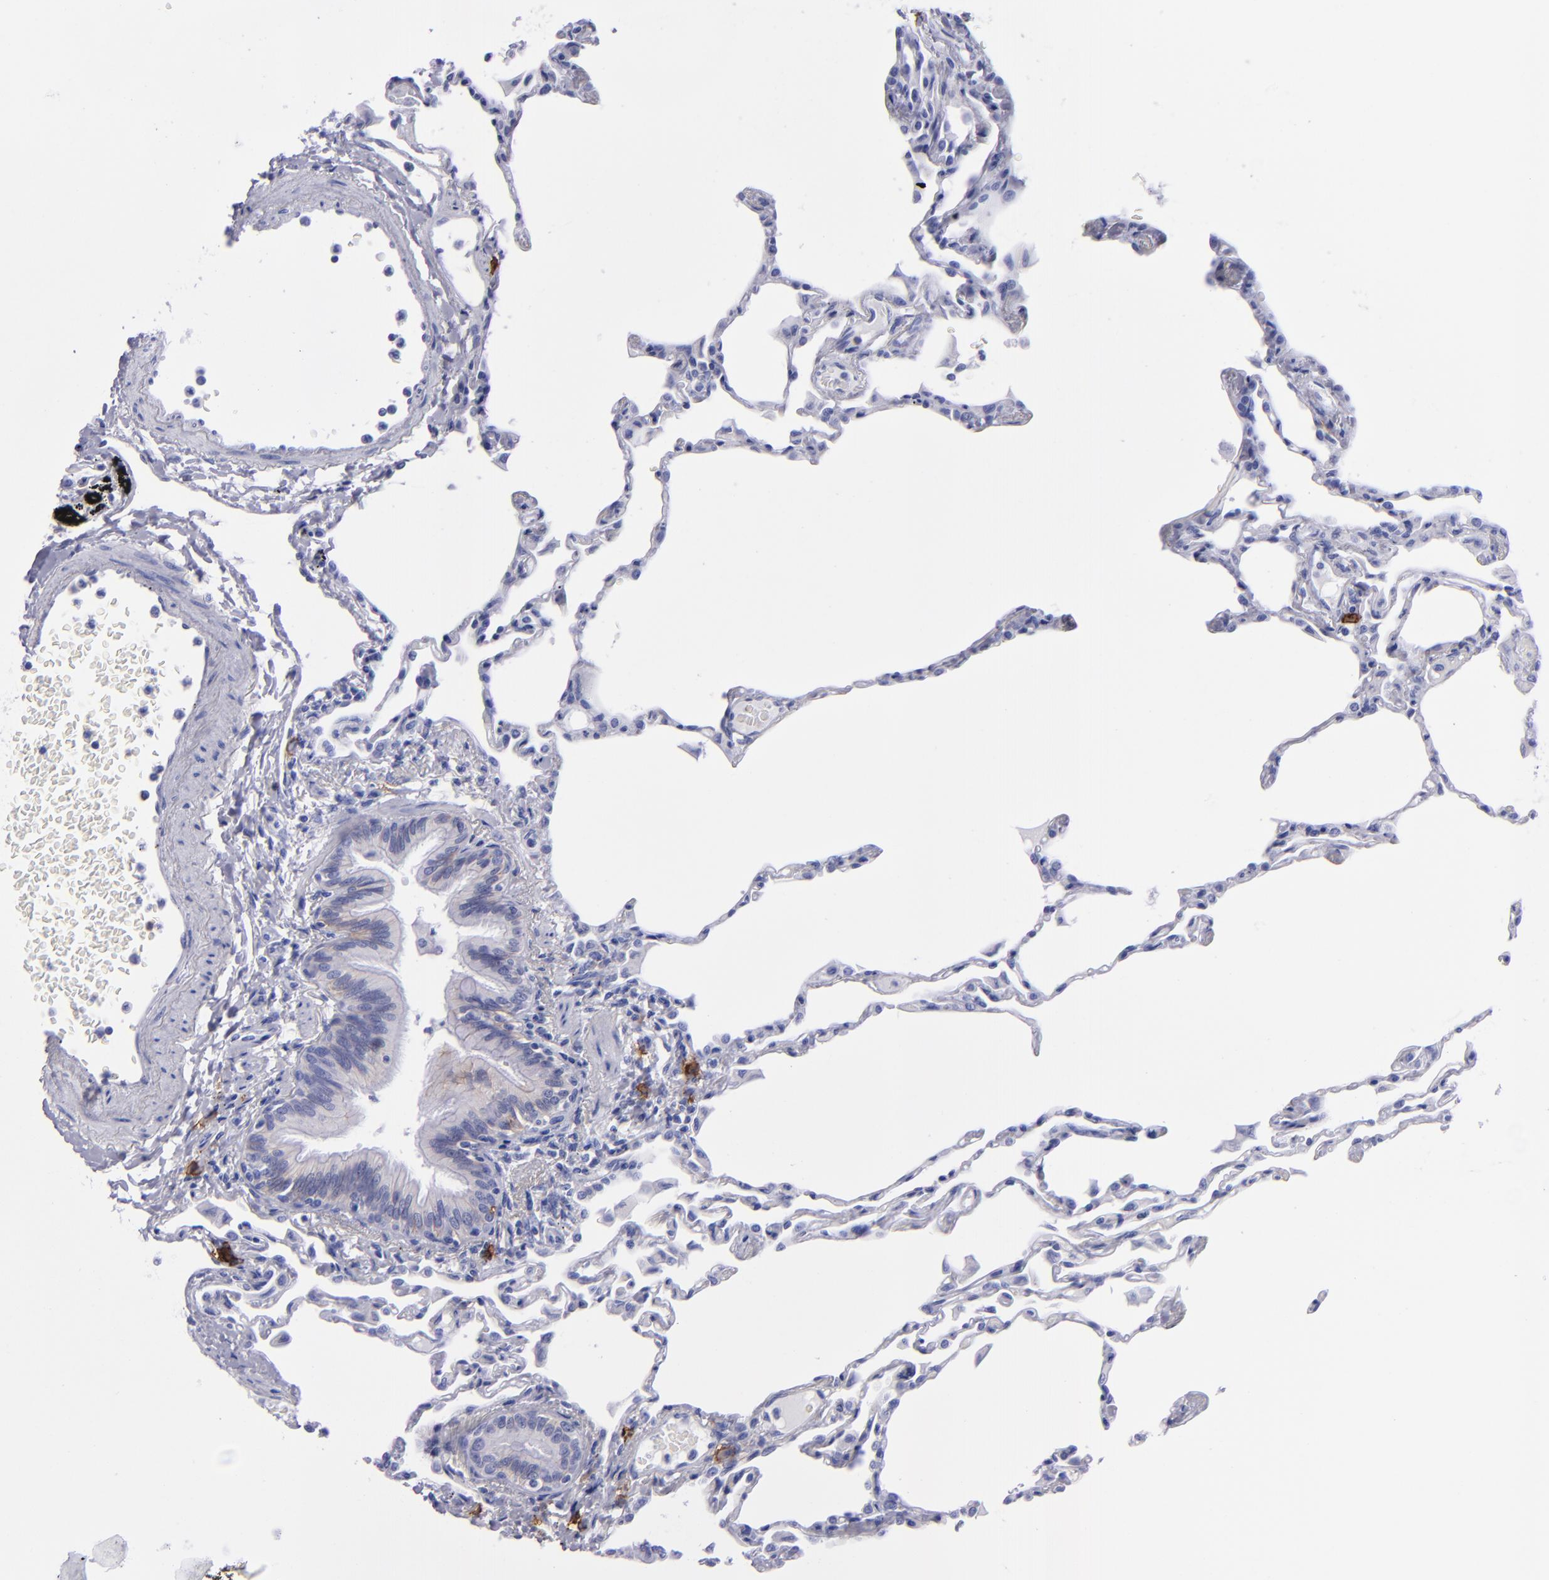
{"staining": {"intensity": "negative", "quantity": "none", "location": "none"}, "tissue": "lung", "cell_type": "Alveolar cells", "image_type": "normal", "snomed": [{"axis": "morphology", "description": "Normal tissue, NOS"}, {"axis": "topography", "description": "Lung"}], "caption": "Histopathology image shows no significant protein staining in alveolar cells of unremarkable lung.", "gene": "CD38", "patient": {"sex": "female", "age": 49}}